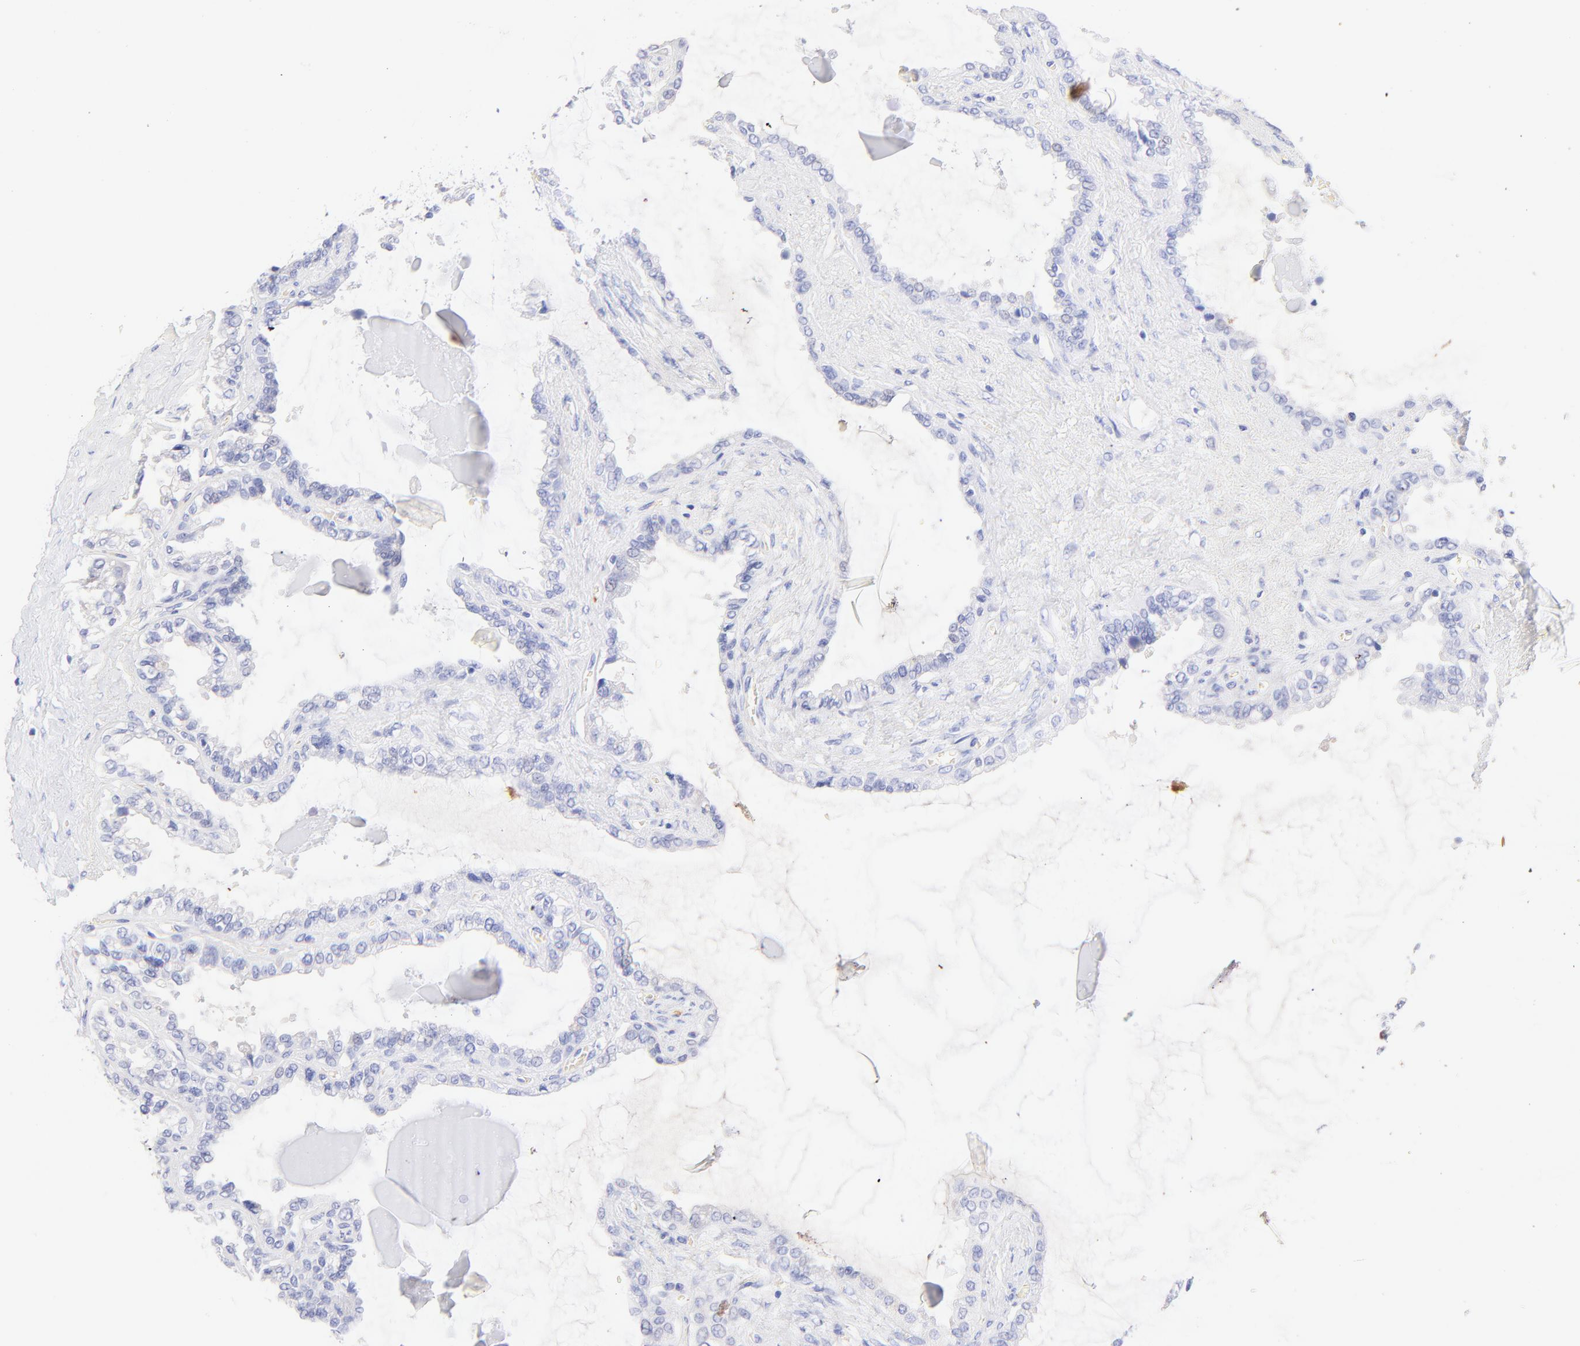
{"staining": {"intensity": "negative", "quantity": "none", "location": "none"}, "tissue": "seminal vesicle", "cell_type": "Glandular cells", "image_type": "normal", "snomed": [{"axis": "morphology", "description": "Normal tissue, NOS"}, {"axis": "morphology", "description": "Inflammation, NOS"}, {"axis": "topography", "description": "Urinary bladder"}, {"axis": "topography", "description": "Prostate"}, {"axis": "topography", "description": "Seminal veicle"}], "caption": "Immunohistochemistry histopathology image of normal seminal vesicle: seminal vesicle stained with DAB (3,3'-diaminobenzidine) displays no significant protein expression in glandular cells.", "gene": "FRMPD3", "patient": {"sex": "male", "age": 82}}